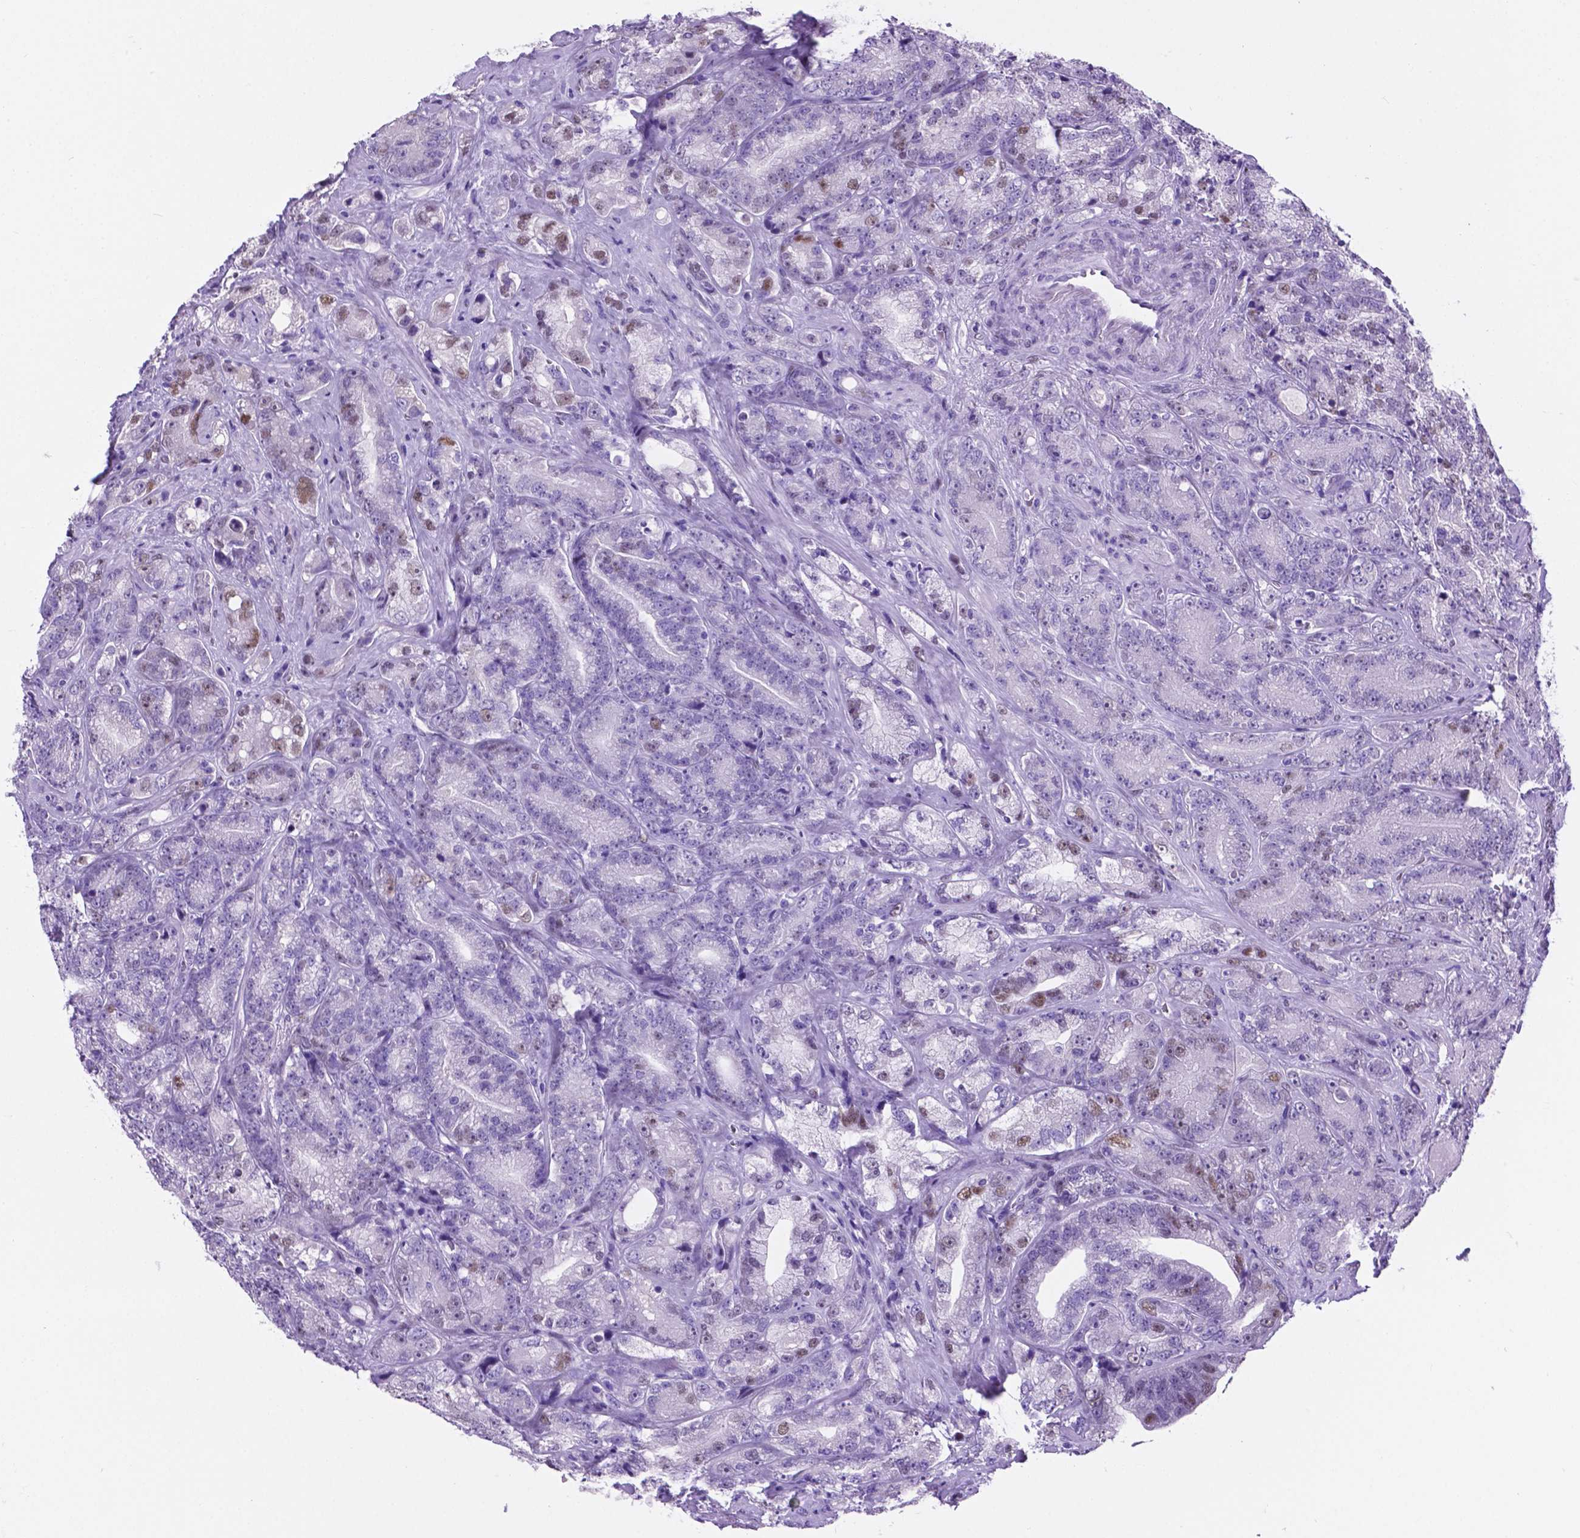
{"staining": {"intensity": "weak", "quantity": "<25%", "location": "nuclear"}, "tissue": "prostate cancer", "cell_type": "Tumor cells", "image_type": "cancer", "snomed": [{"axis": "morphology", "description": "Adenocarcinoma, NOS"}, {"axis": "topography", "description": "Prostate"}], "caption": "Immunohistochemistry image of neoplastic tissue: human prostate cancer stained with DAB exhibits no significant protein positivity in tumor cells.", "gene": "TMEM210", "patient": {"sex": "male", "age": 63}}